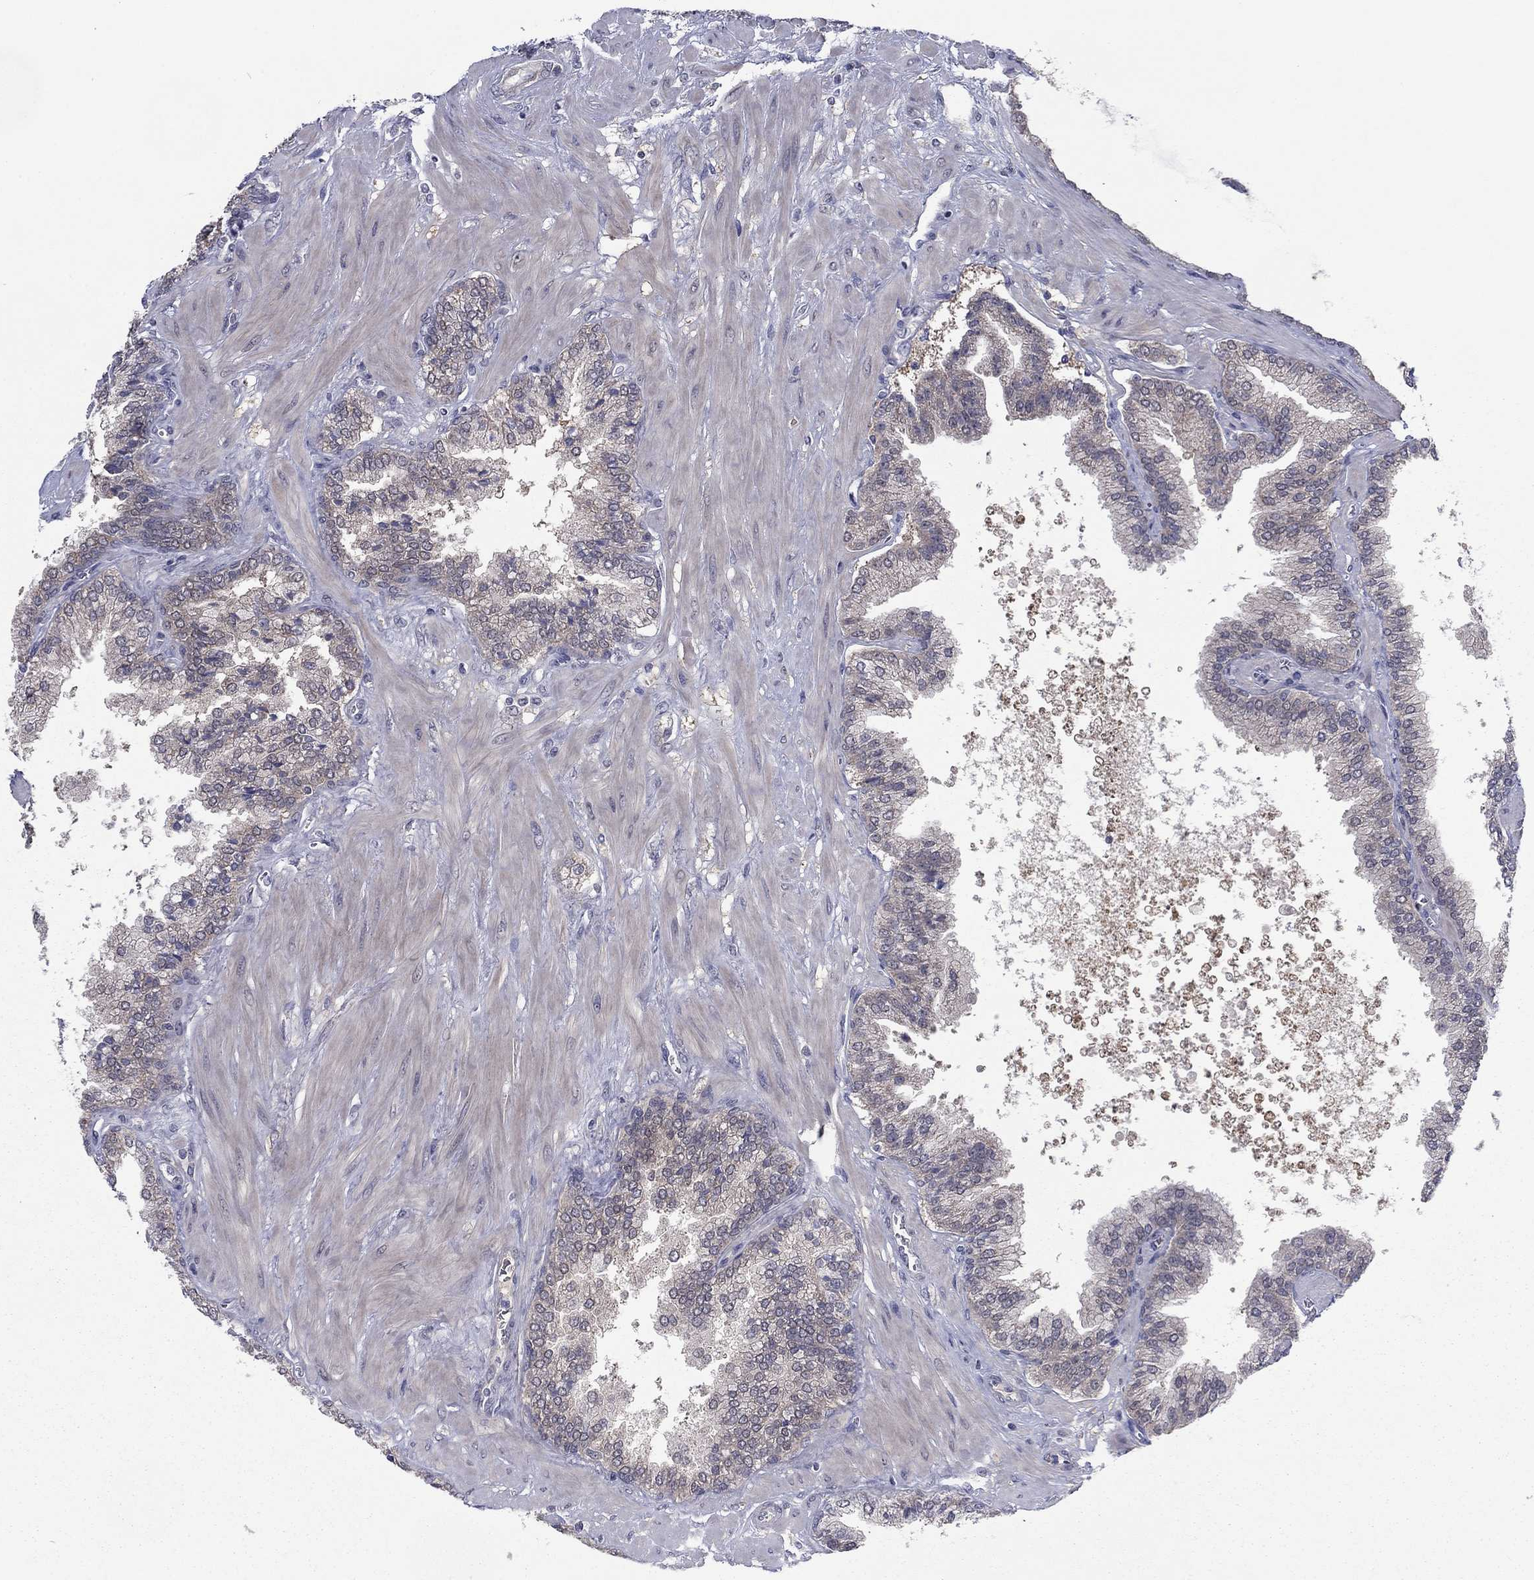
{"staining": {"intensity": "weak", "quantity": "25%-75%", "location": "cytoplasmic/membranous"}, "tissue": "prostate cancer", "cell_type": "Tumor cells", "image_type": "cancer", "snomed": [{"axis": "morphology", "description": "Adenocarcinoma, NOS"}, {"axis": "topography", "description": "Prostate"}], "caption": "Brown immunohistochemical staining in adenocarcinoma (prostate) shows weak cytoplasmic/membranous staining in approximately 25%-75% of tumor cells. (DAB IHC, brown staining for protein, blue staining for nuclei).", "gene": "GRHPR", "patient": {"sex": "male", "age": 63}}